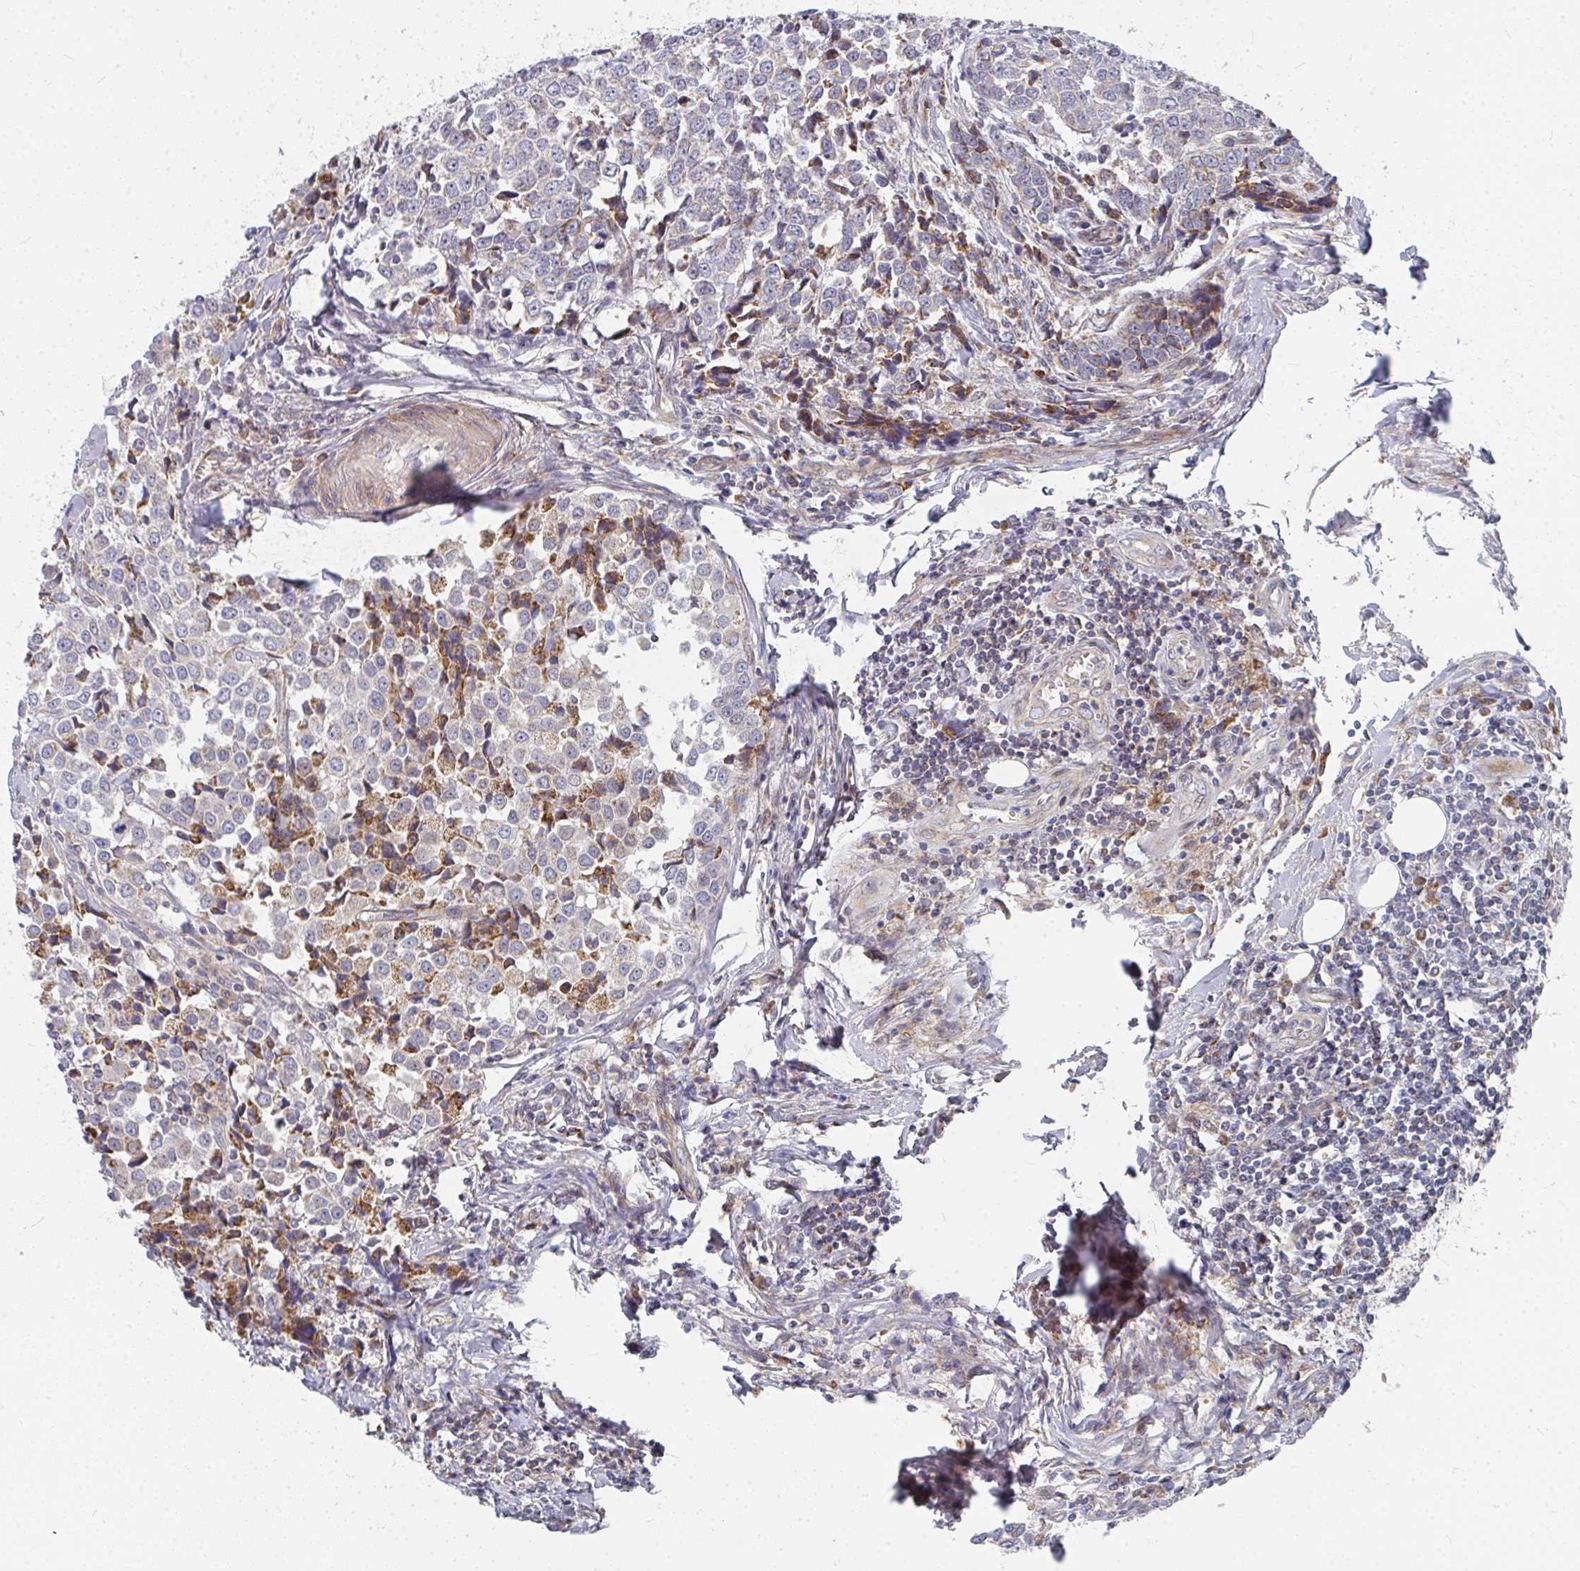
{"staining": {"intensity": "weak", "quantity": "25%-75%", "location": "cytoplasmic/membranous"}, "tissue": "breast cancer", "cell_type": "Tumor cells", "image_type": "cancer", "snomed": [{"axis": "morphology", "description": "Duct carcinoma"}, {"axis": "topography", "description": "Breast"}], "caption": "A low amount of weak cytoplasmic/membranous staining is identified in approximately 25%-75% of tumor cells in breast cancer tissue.", "gene": "RHEBL1", "patient": {"sex": "female", "age": 80}}